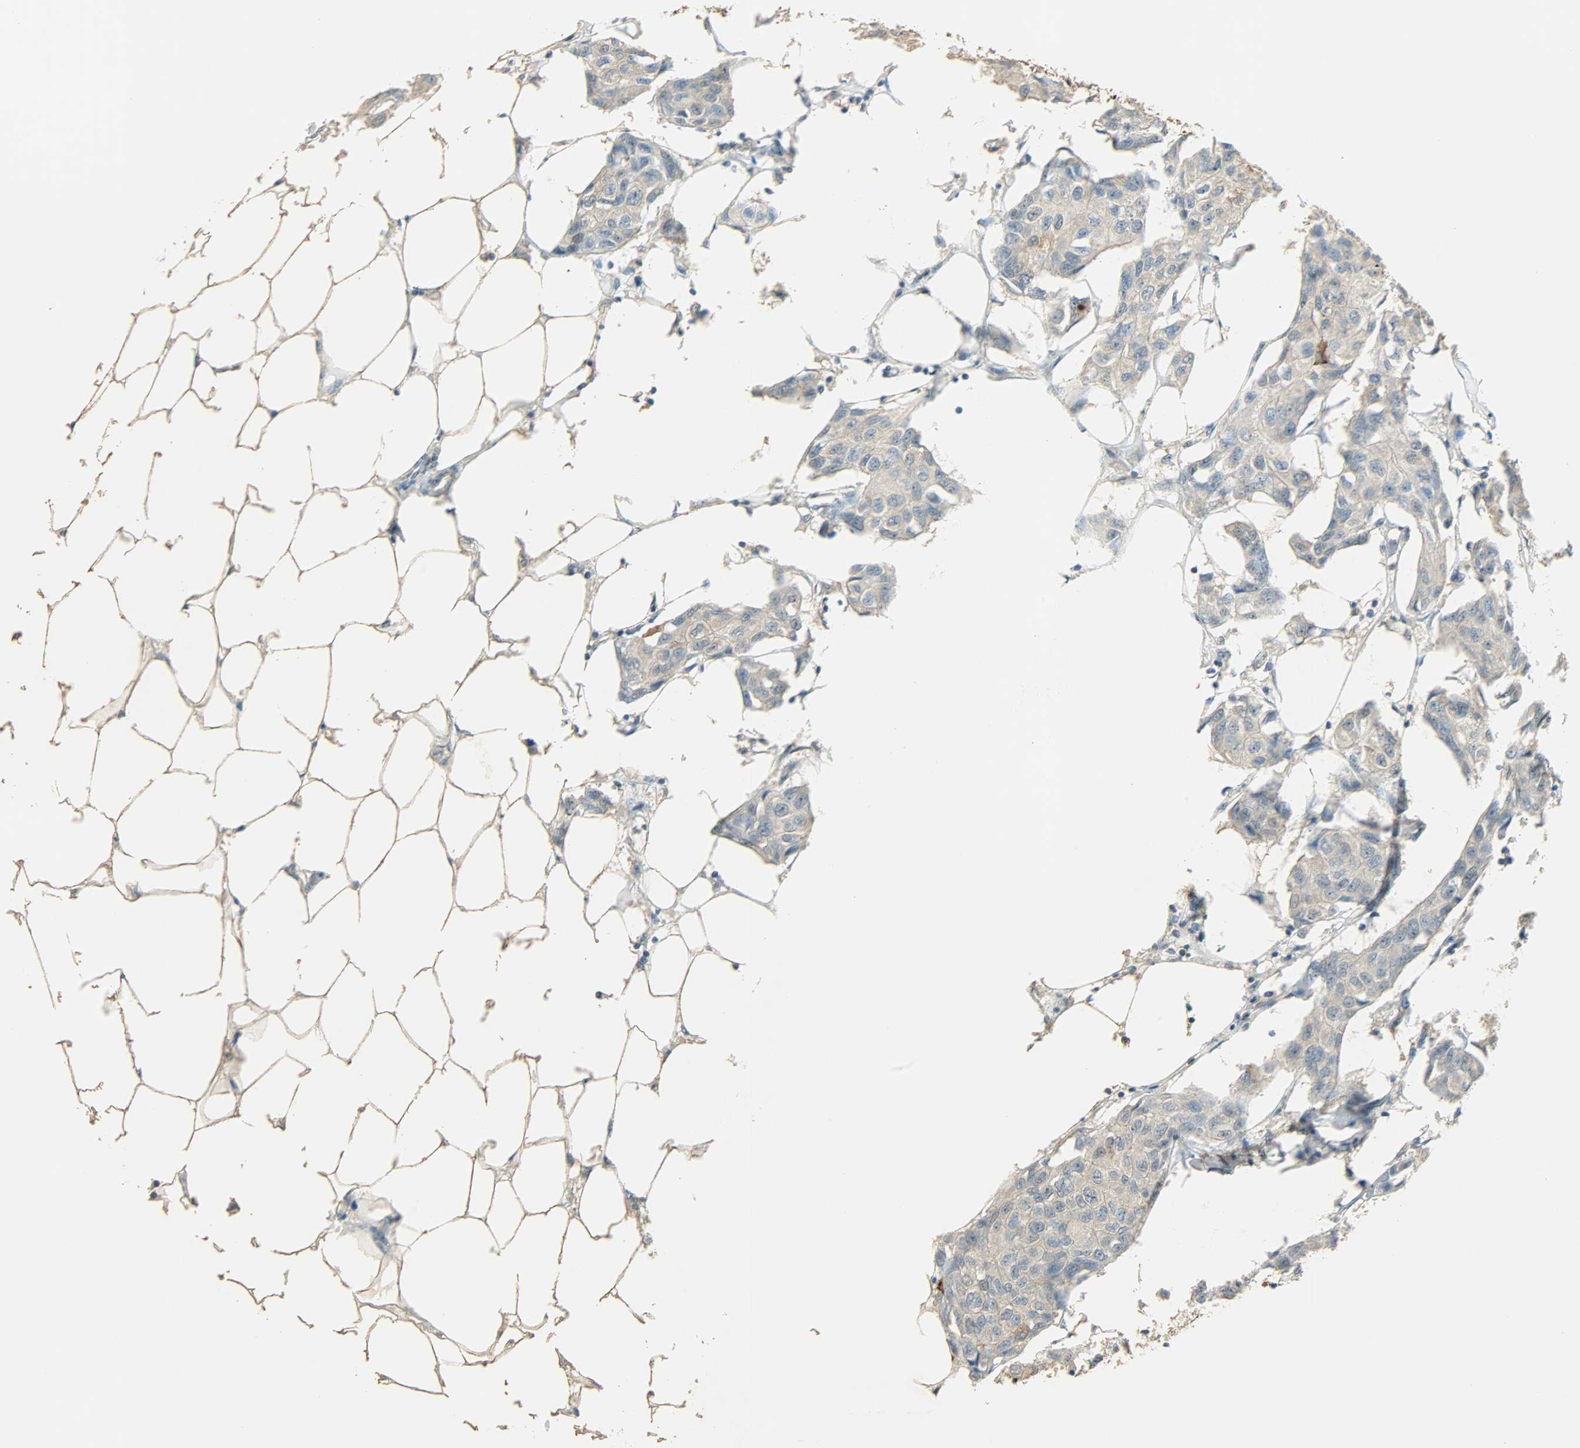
{"staining": {"intensity": "strong", "quantity": "<25%", "location": "cytoplasmic/membranous"}, "tissue": "breast cancer", "cell_type": "Tumor cells", "image_type": "cancer", "snomed": [{"axis": "morphology", "description": "Duct carcinoma"}, {"axis": "topography", "description": "Breast"}], "caption": "Infiltrating ductal carcinoma (breast) was stained to show a protein in brown. There is medium levels of strong cytoplasmic/membranous staining in about <25% of tumor cells. Immunohistochemistry stains the protein in brown and the nuclei are stained blue.", "gene": "PRMT5", "patient": {"sex": "female", "age": 80}}